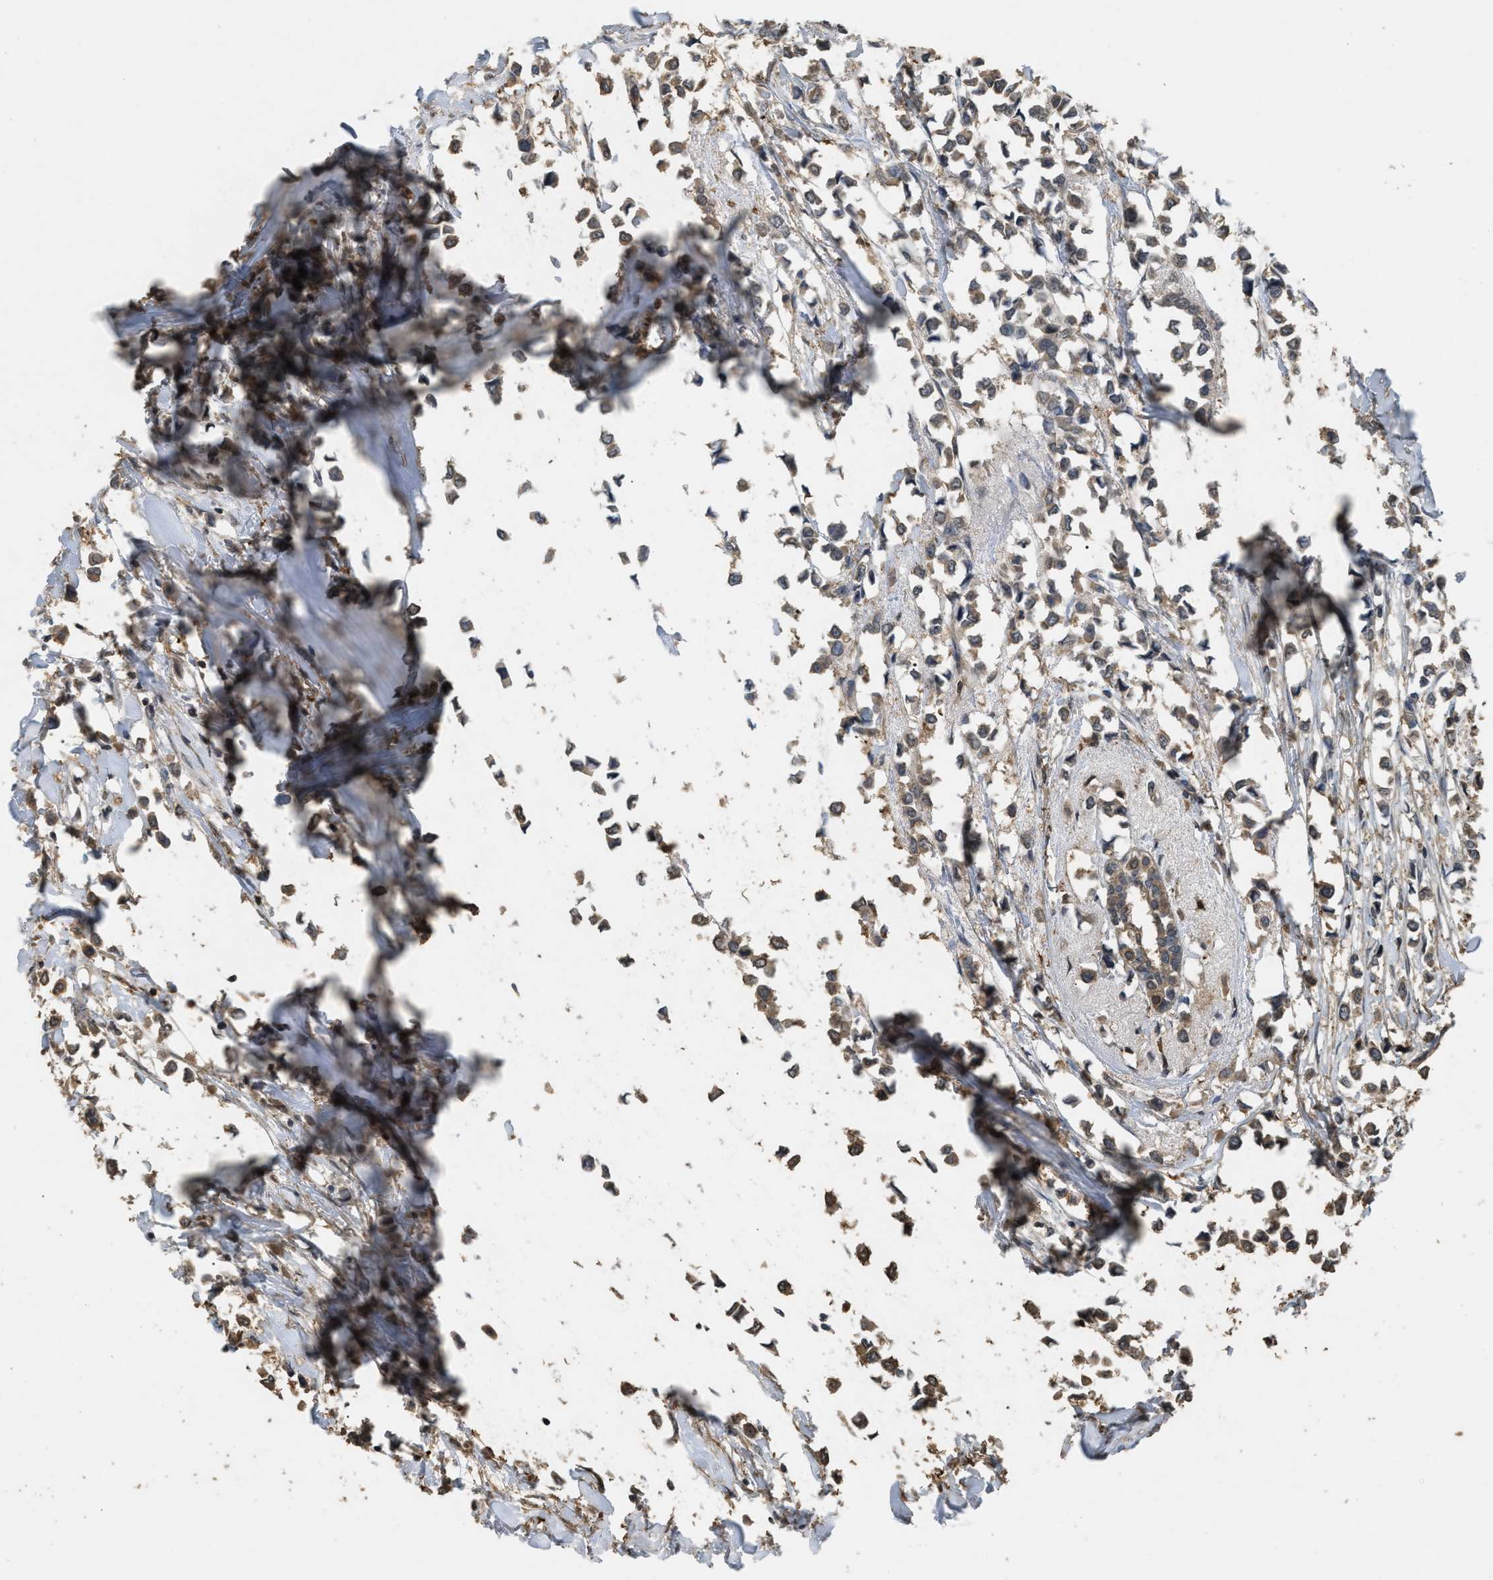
{"staining": {"intensity": "weak", "quantity": ">75%", "location": "cytoplasmic/membranous"}, "tissue": "breast cancer", "cell_type": "Tumor cells", "image_type": "cancer", "snomed": [{"axis": "morphology", "description": "Lobular carcinoma"}, {"axis": "topography", "description": "Breast"}], "caption": "Human breast lobular carcinoma stained for a protein (brown) reveals weak cytoplasmic/membranous positive staining in approximately >75% of tumor cells.", "gene": "ARHGDIA", "patient": {"sex": "female", "age": 51}}